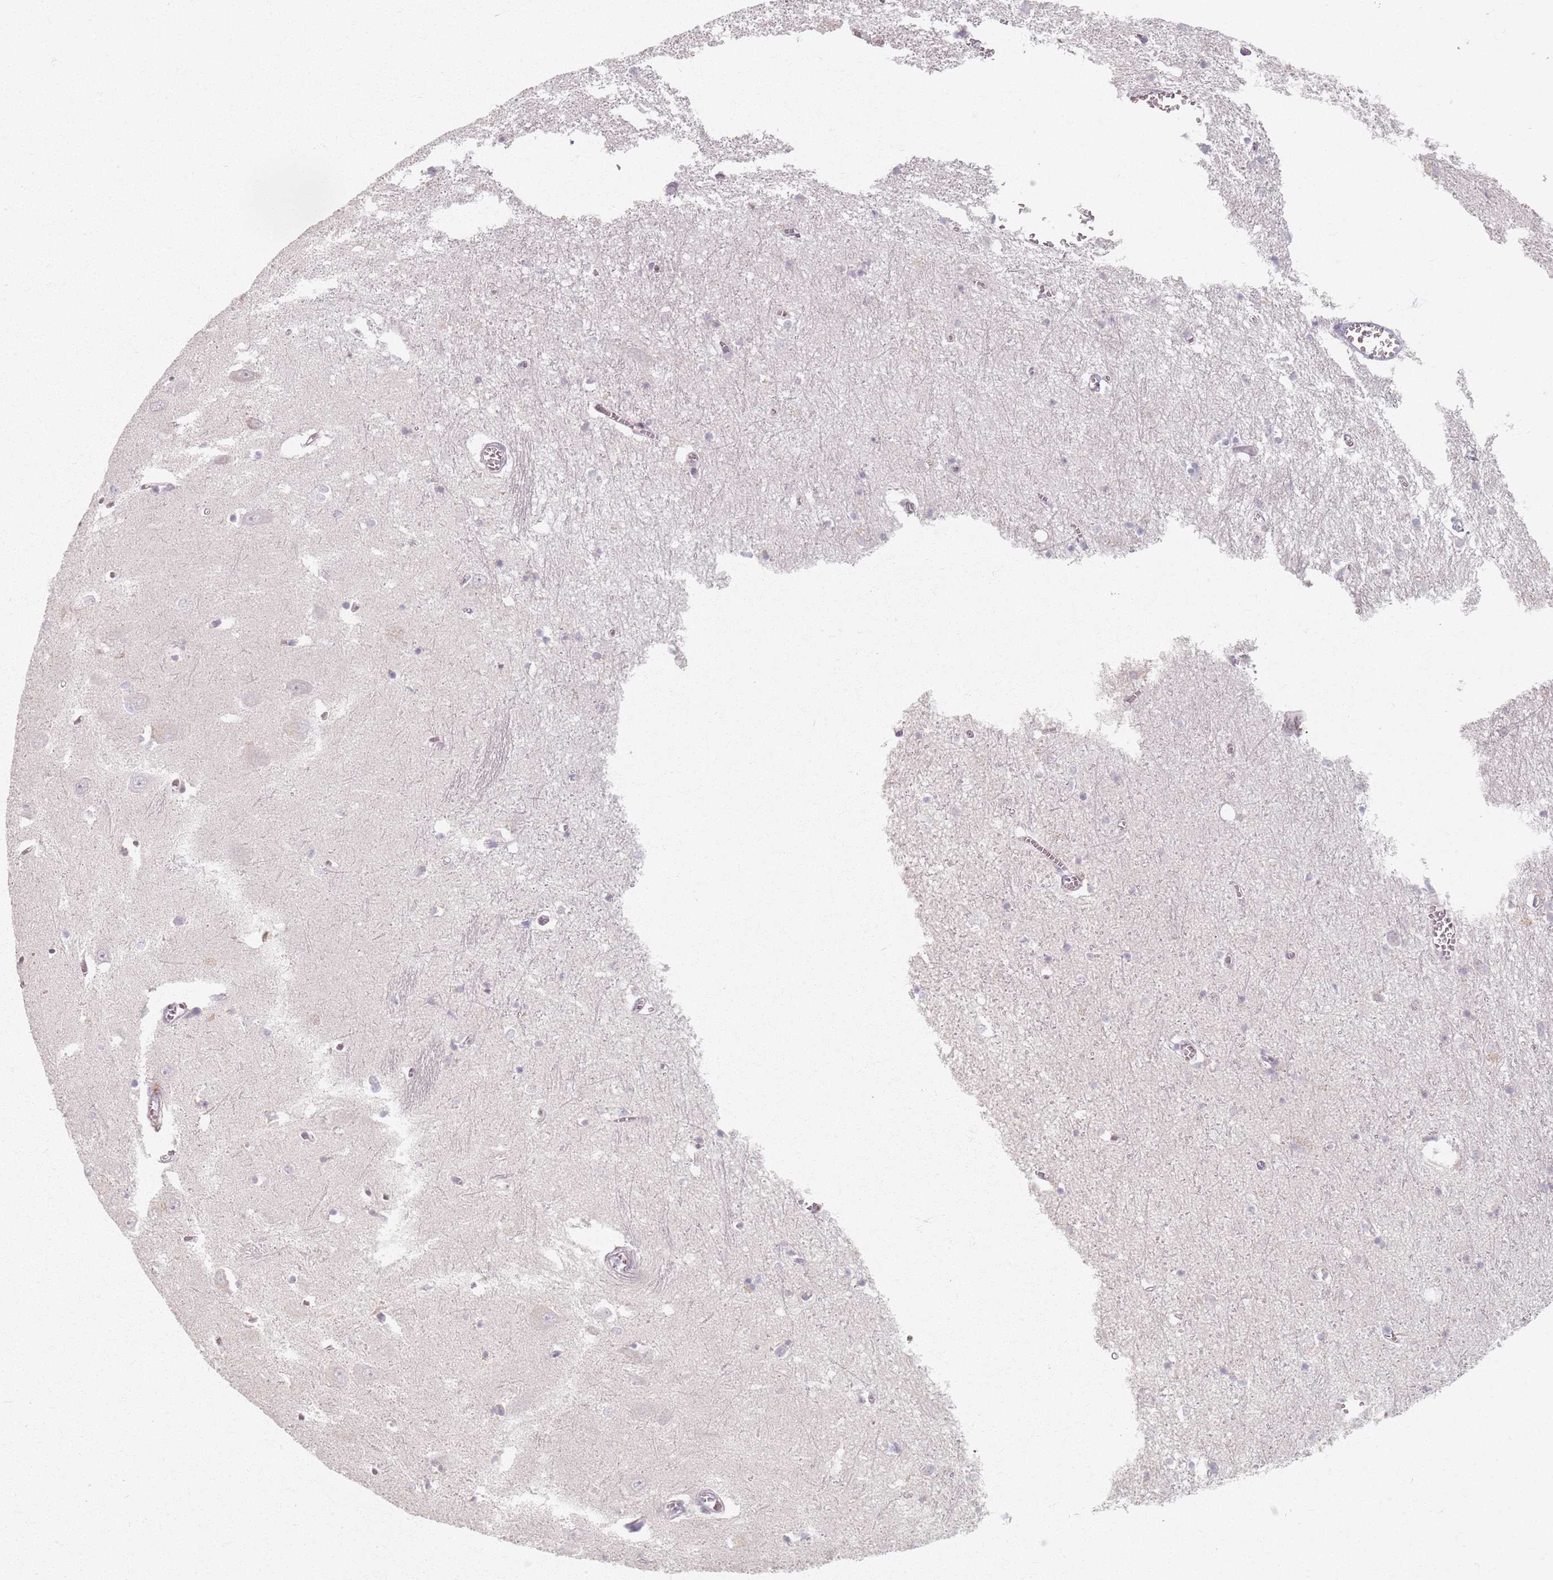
{"staining": {"intensity": "negative", "quantity": "none", "location": "none"}, "tissue": "hippocampus", "cell_type": "Glial cells", "image_type": "normal", "snomed": [{"axis": "morphology", "description": "Normal tissue, NOS"}, {"axis": "topography", "description": "Hippocampus"}], "caption": "Glial cells show no significant expression in normal hippocampus.", "gene": "PKD2L2", "patient": {"sex": "male", "age": 70}}